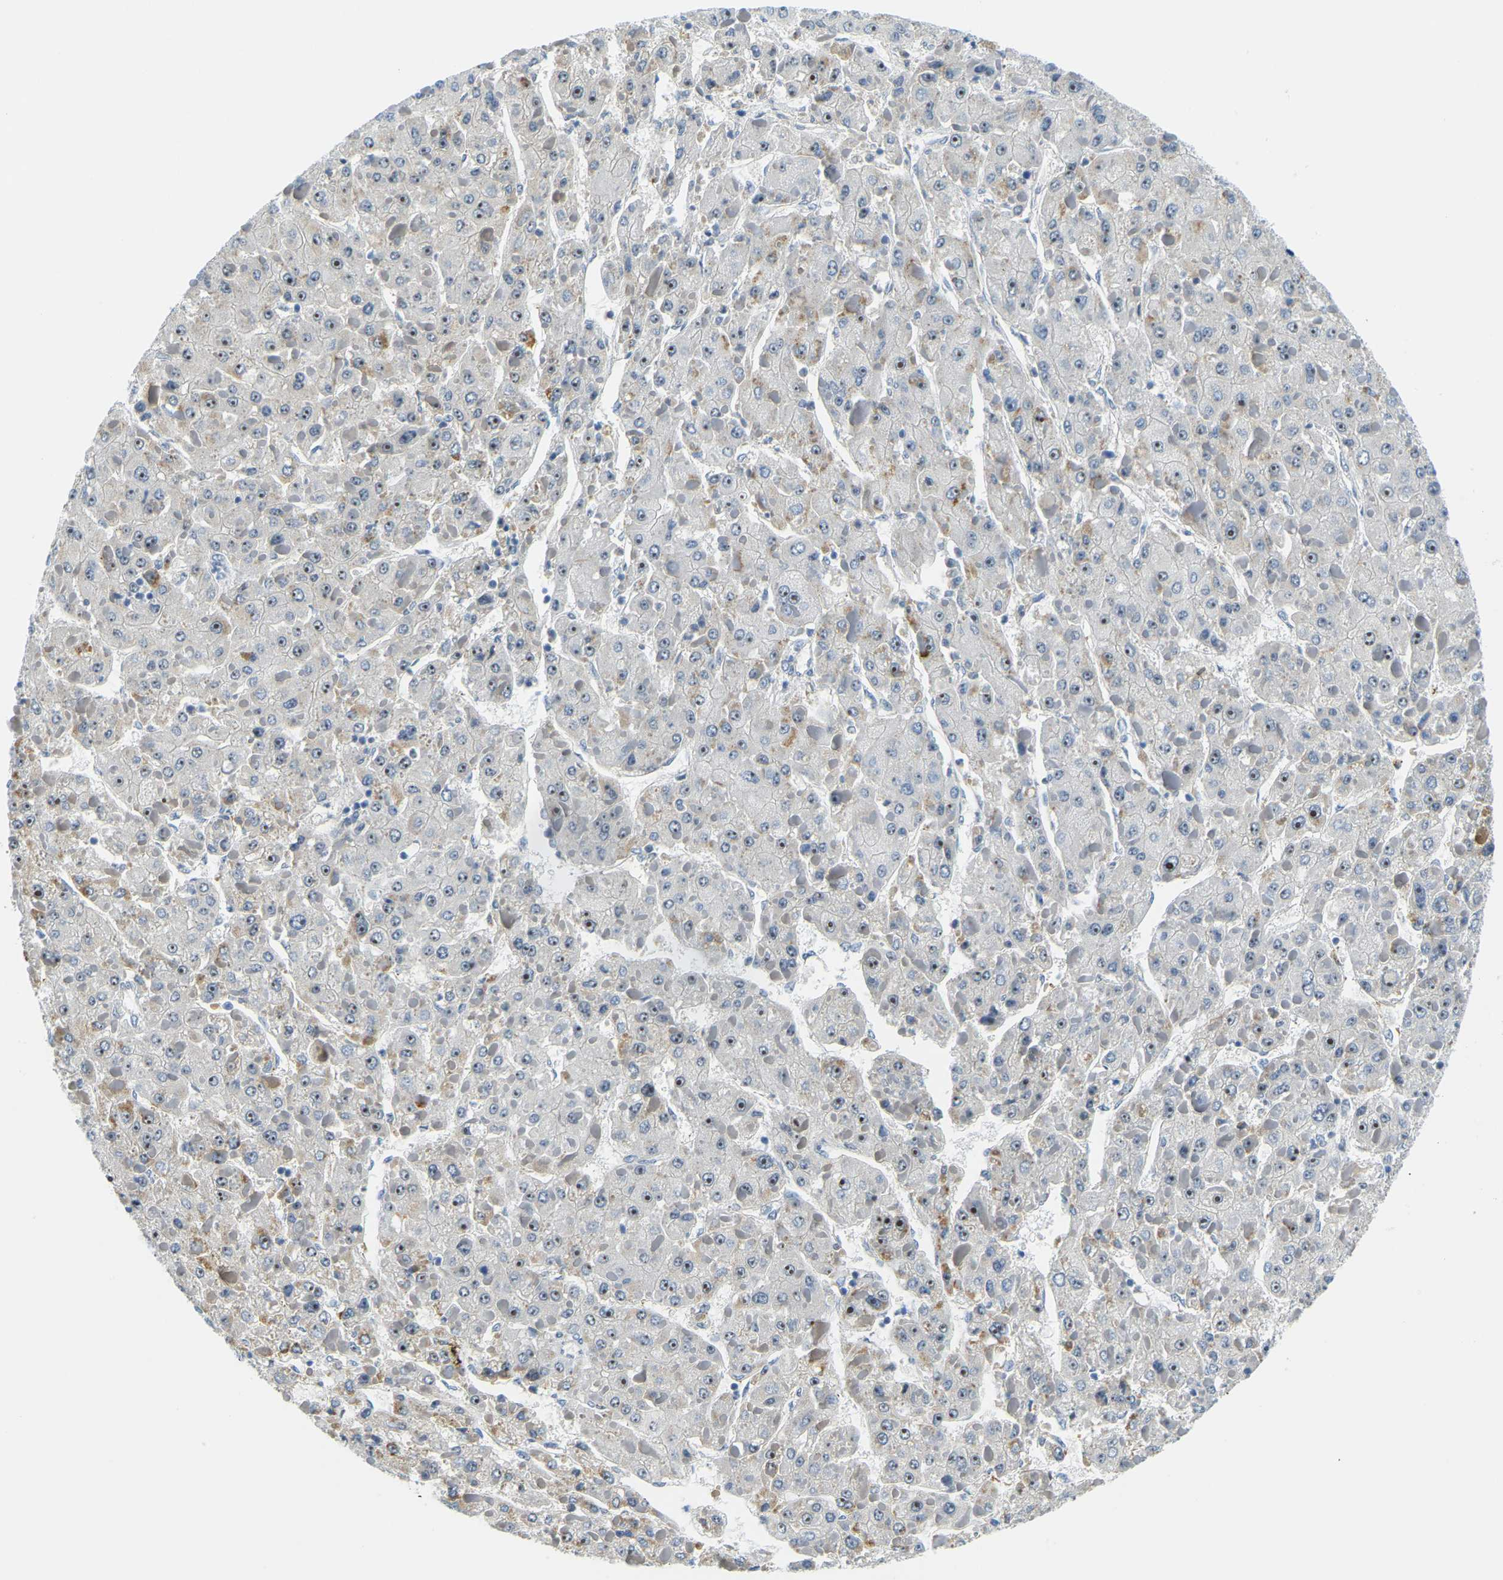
{"staining": {"intensity": "moderate", "quantity": "25%-75%", "location": "nuclear"}, "tissue": "liver cancer", "cell_type": "Tumor cells", "image_type": "cancer", "snomed": [{"axis": "morphology", "description": "Carcinoma, Hepatocellular, NOS"}, {"axis": "topography", "description": "Liver"}], "caption": "A brown stain highlights moderate nuclear expression of a protein in hepatocellular carcinoma (liver) tumor cells.", "gene": "RRP1", "patient": {"sex": "female", "age": 73}}